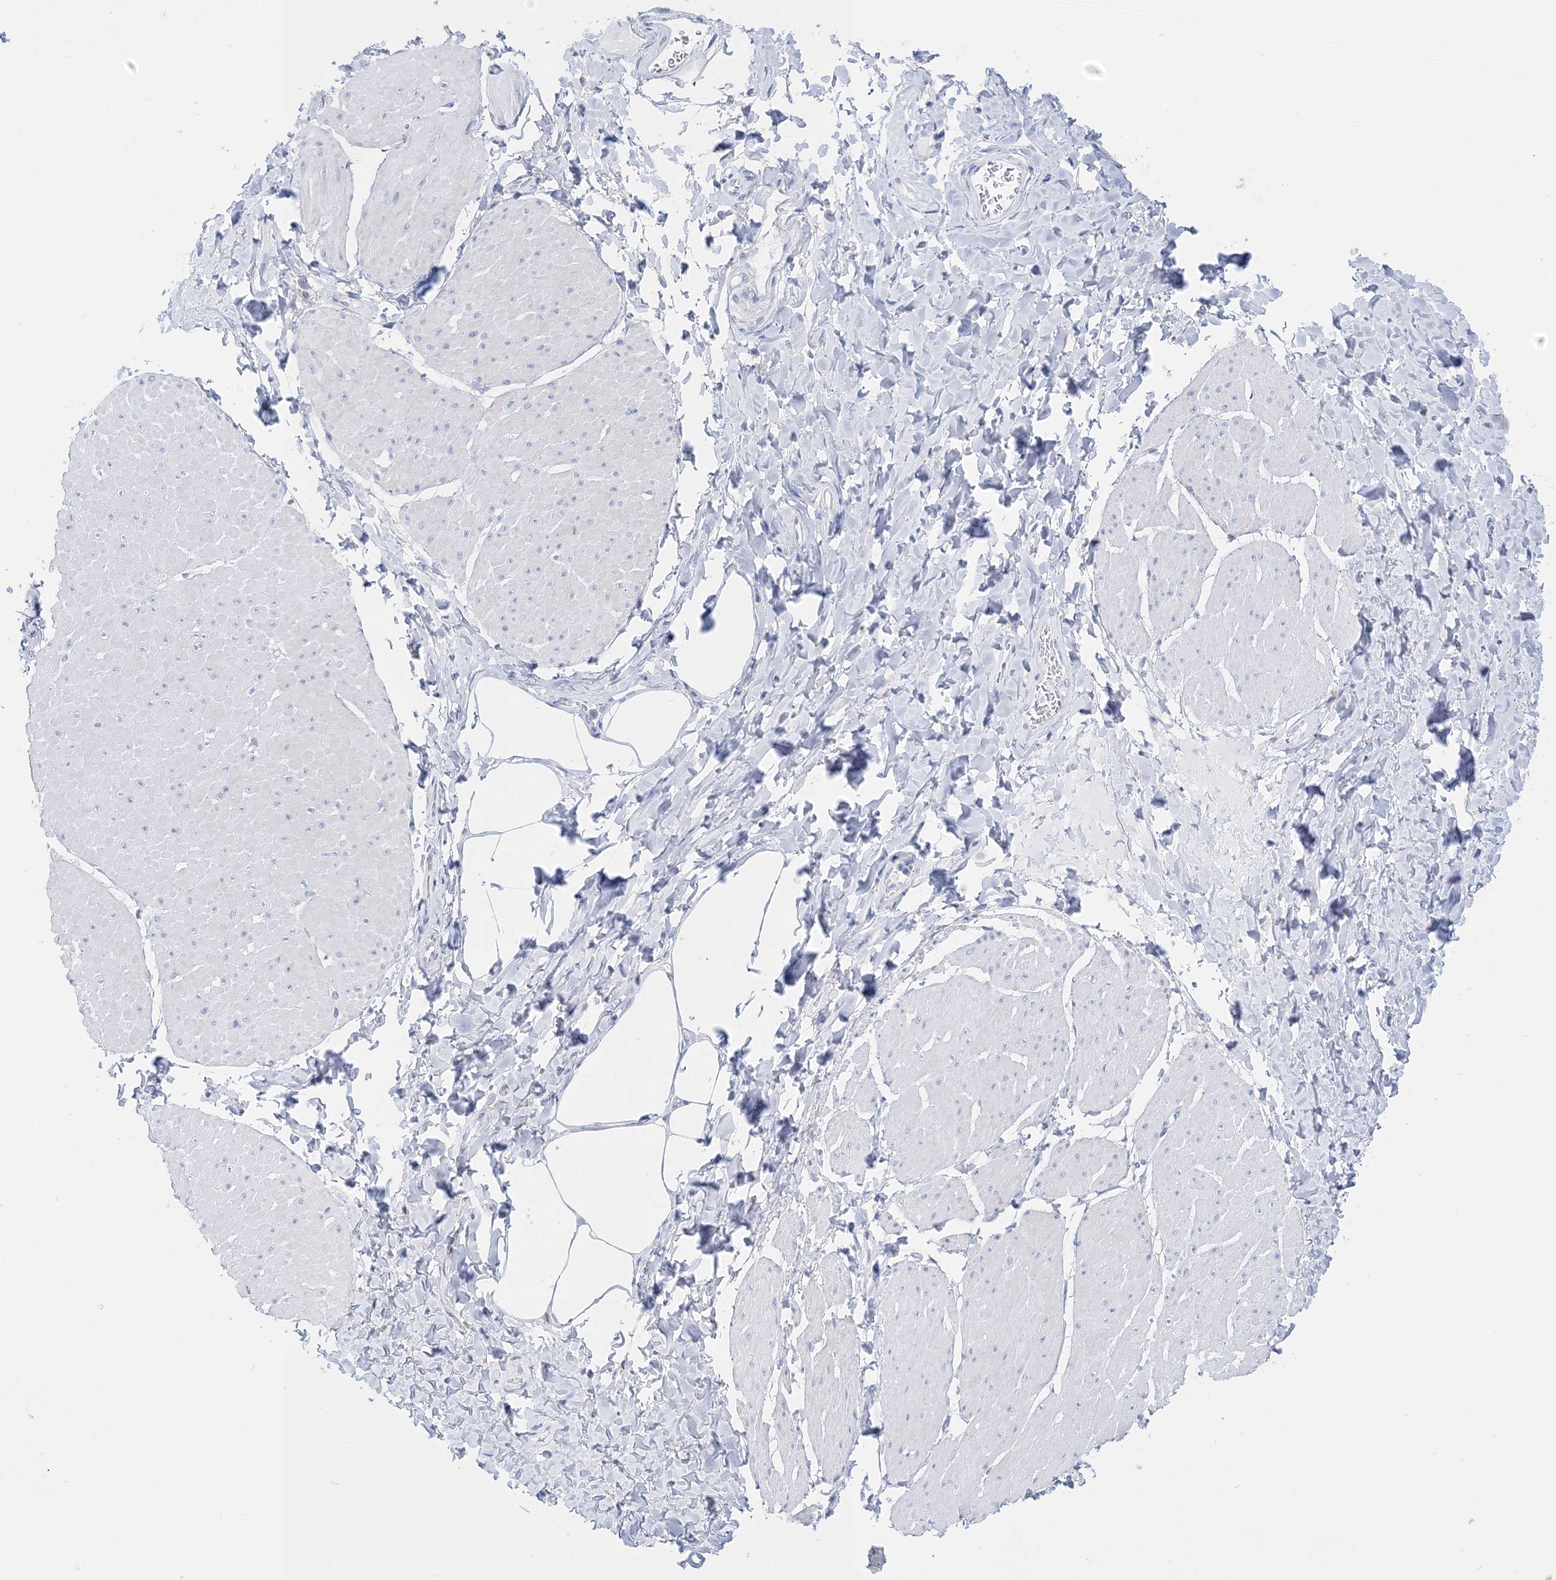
{"staining": {"intensity": "negative", "quantity": "none", "location": "none"}, "tissue": "smooth muscle", "cell_type": "Smooth muscle cells", "image_type": "normal", "snomed": [{"axis": "morphology", "description": "Urothelial carcinoma, High grade"}, {"axis": "topography", "description": "Urinary bladder"}], "caption": "Immunohistochemistry micrograph of benign smooth muscle: smooth muscle stained with DAB demonstrates no significant protein positivity in smooth muscle cells. (Stains: DAB IHC with hematoxylin counter stain, Microscopy: brightfield microscopy at high magnification).", "gene": "TSPYL6", "patient": {"sex": "male", "age": 46}}